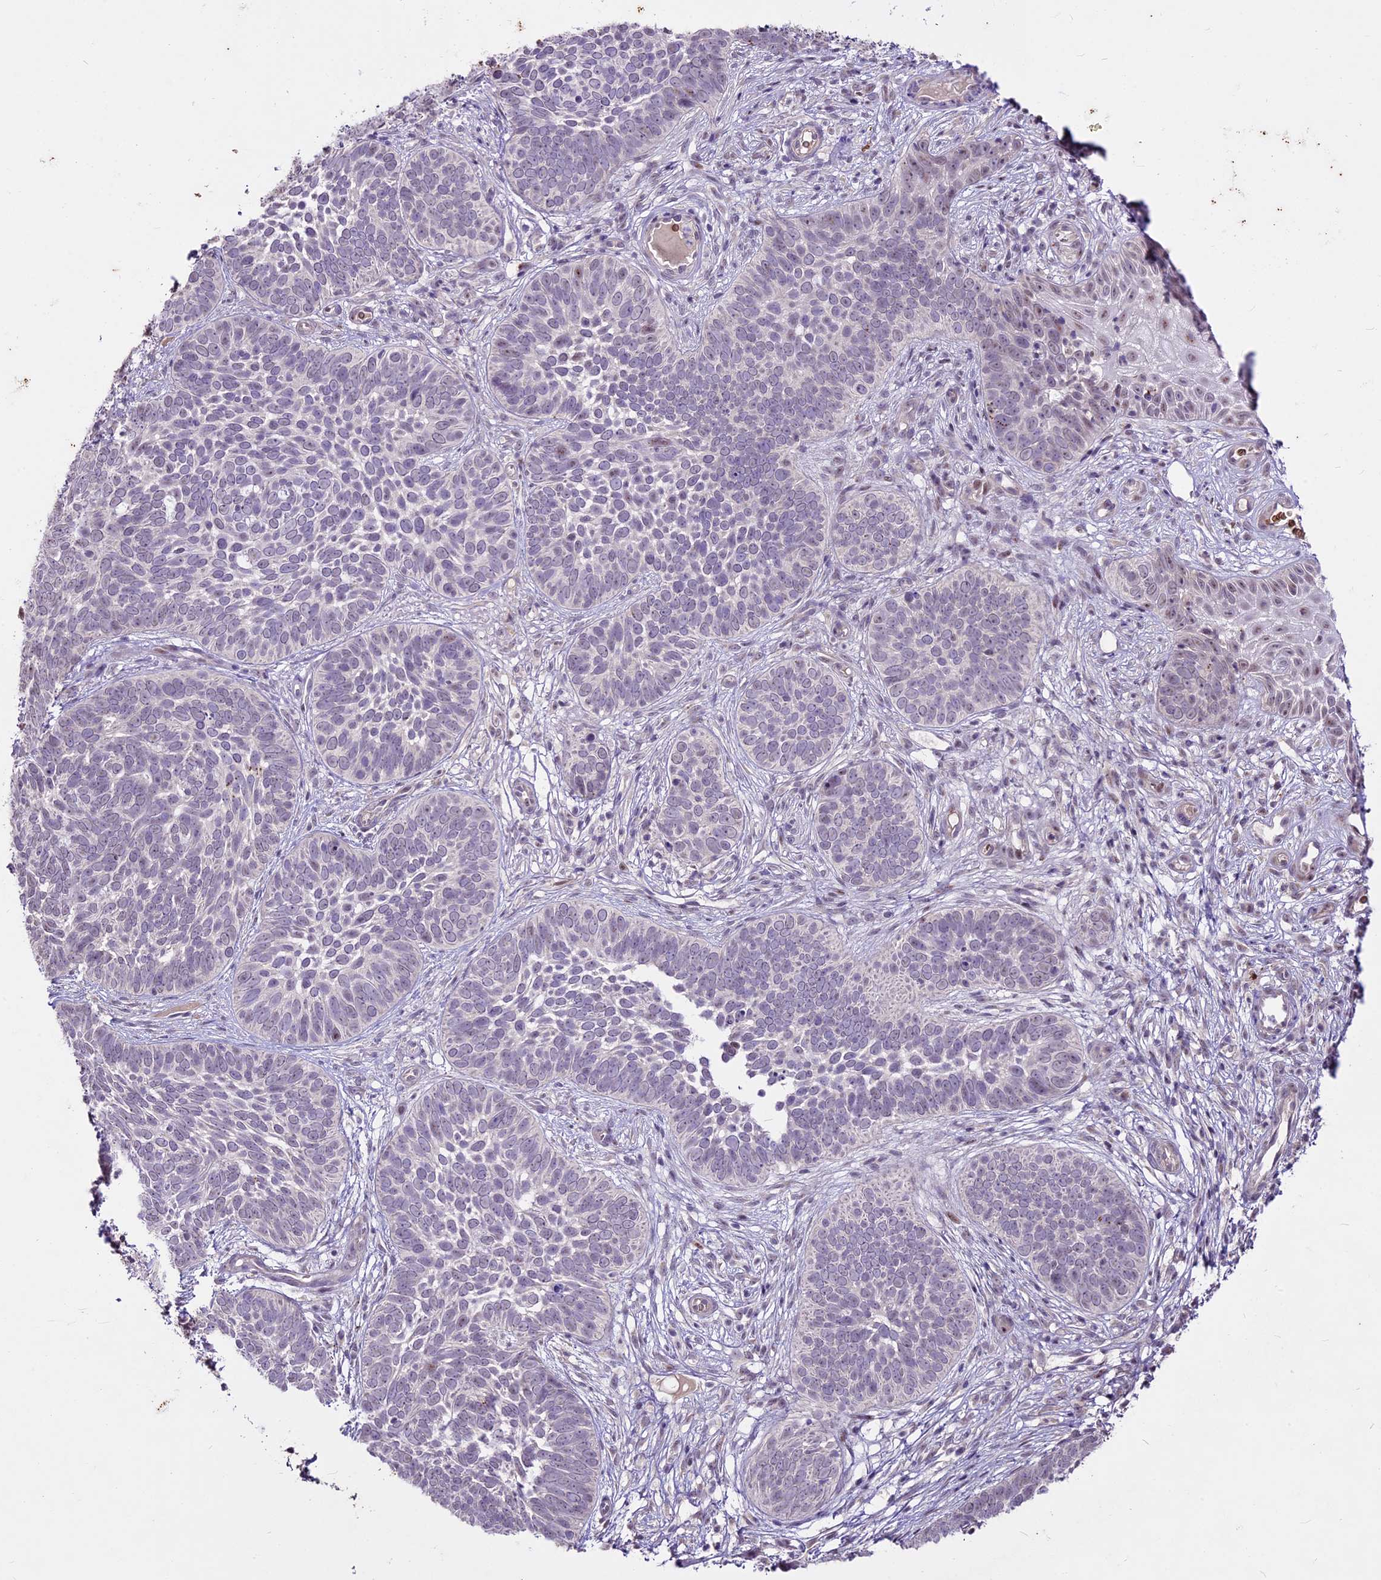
{"staining": {"intensity": "negative", "quantity": "none", "location": "none"}, "tissue": "skin cancer", "cell_type": "Tumor cells", "image_type": "cancer", "snomed": [{"axis": "morphology", "description": "Basal cell carcinoma"}, {"axis": "topography", "description": "Skin"}], "caption": "High power microscopy micrograph of an IHC image of skin basal cell carcinoma, revealing no significant positivity in tumor cells.", "gene": "SUSD3", "patient": {"sex": "male", "age": 89}}